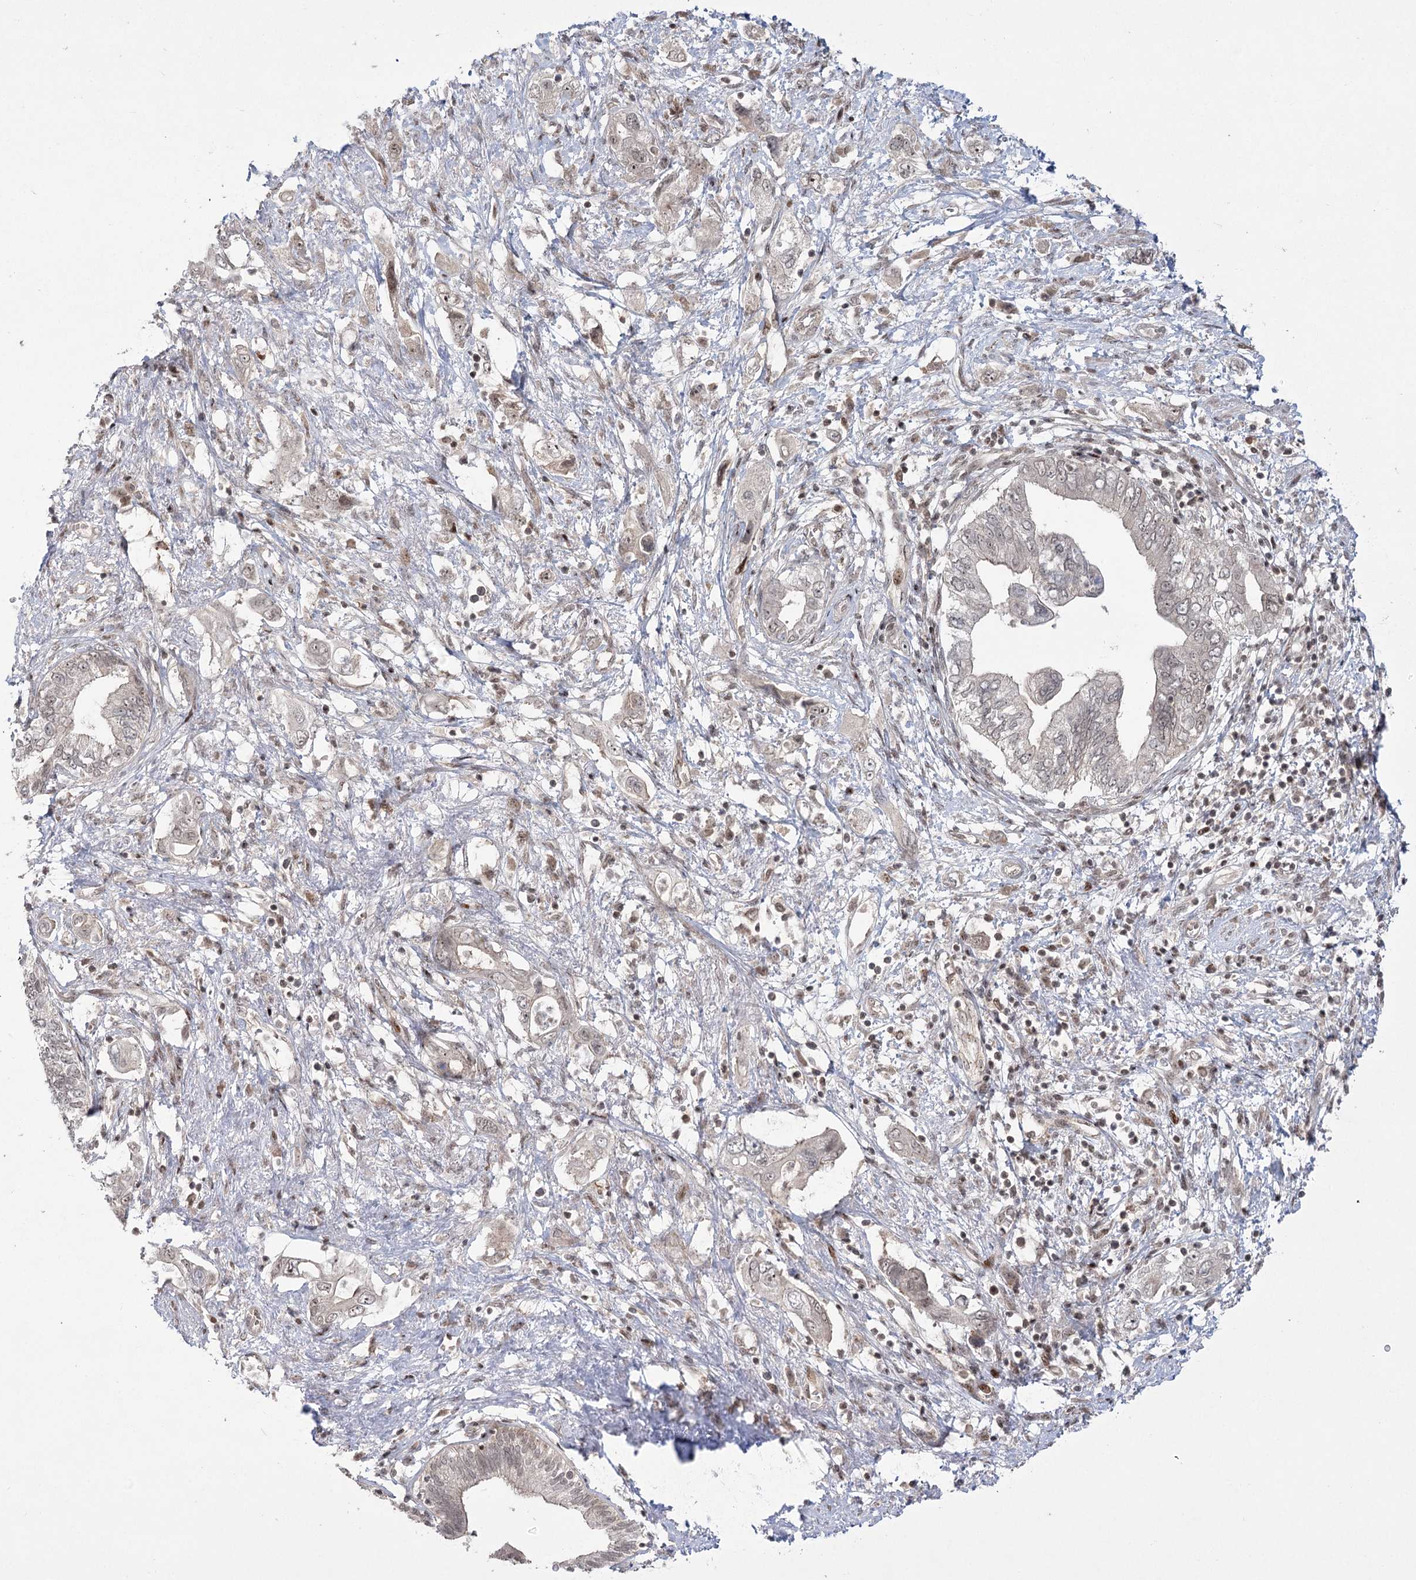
{"staining": {"intensity": "weak", "quantity": "<25%", "location": "nuclear"}, "tissue": "pancreatic cancer", "cell_type": "Tumor cells", "image_type": "cancer", "snomed": [{"axis": "morphology", "description": "Adenocarcinoma, NOS"}, {"axis": "topography", "description": "Pancreas"}], "caption": "Immunohistochemistry (IHC) of human pancreatic adenocarcinoma reveals no expression in tumor cells.", "gene": "HELQ", "patient": {"sex": "female", "age": 73}}